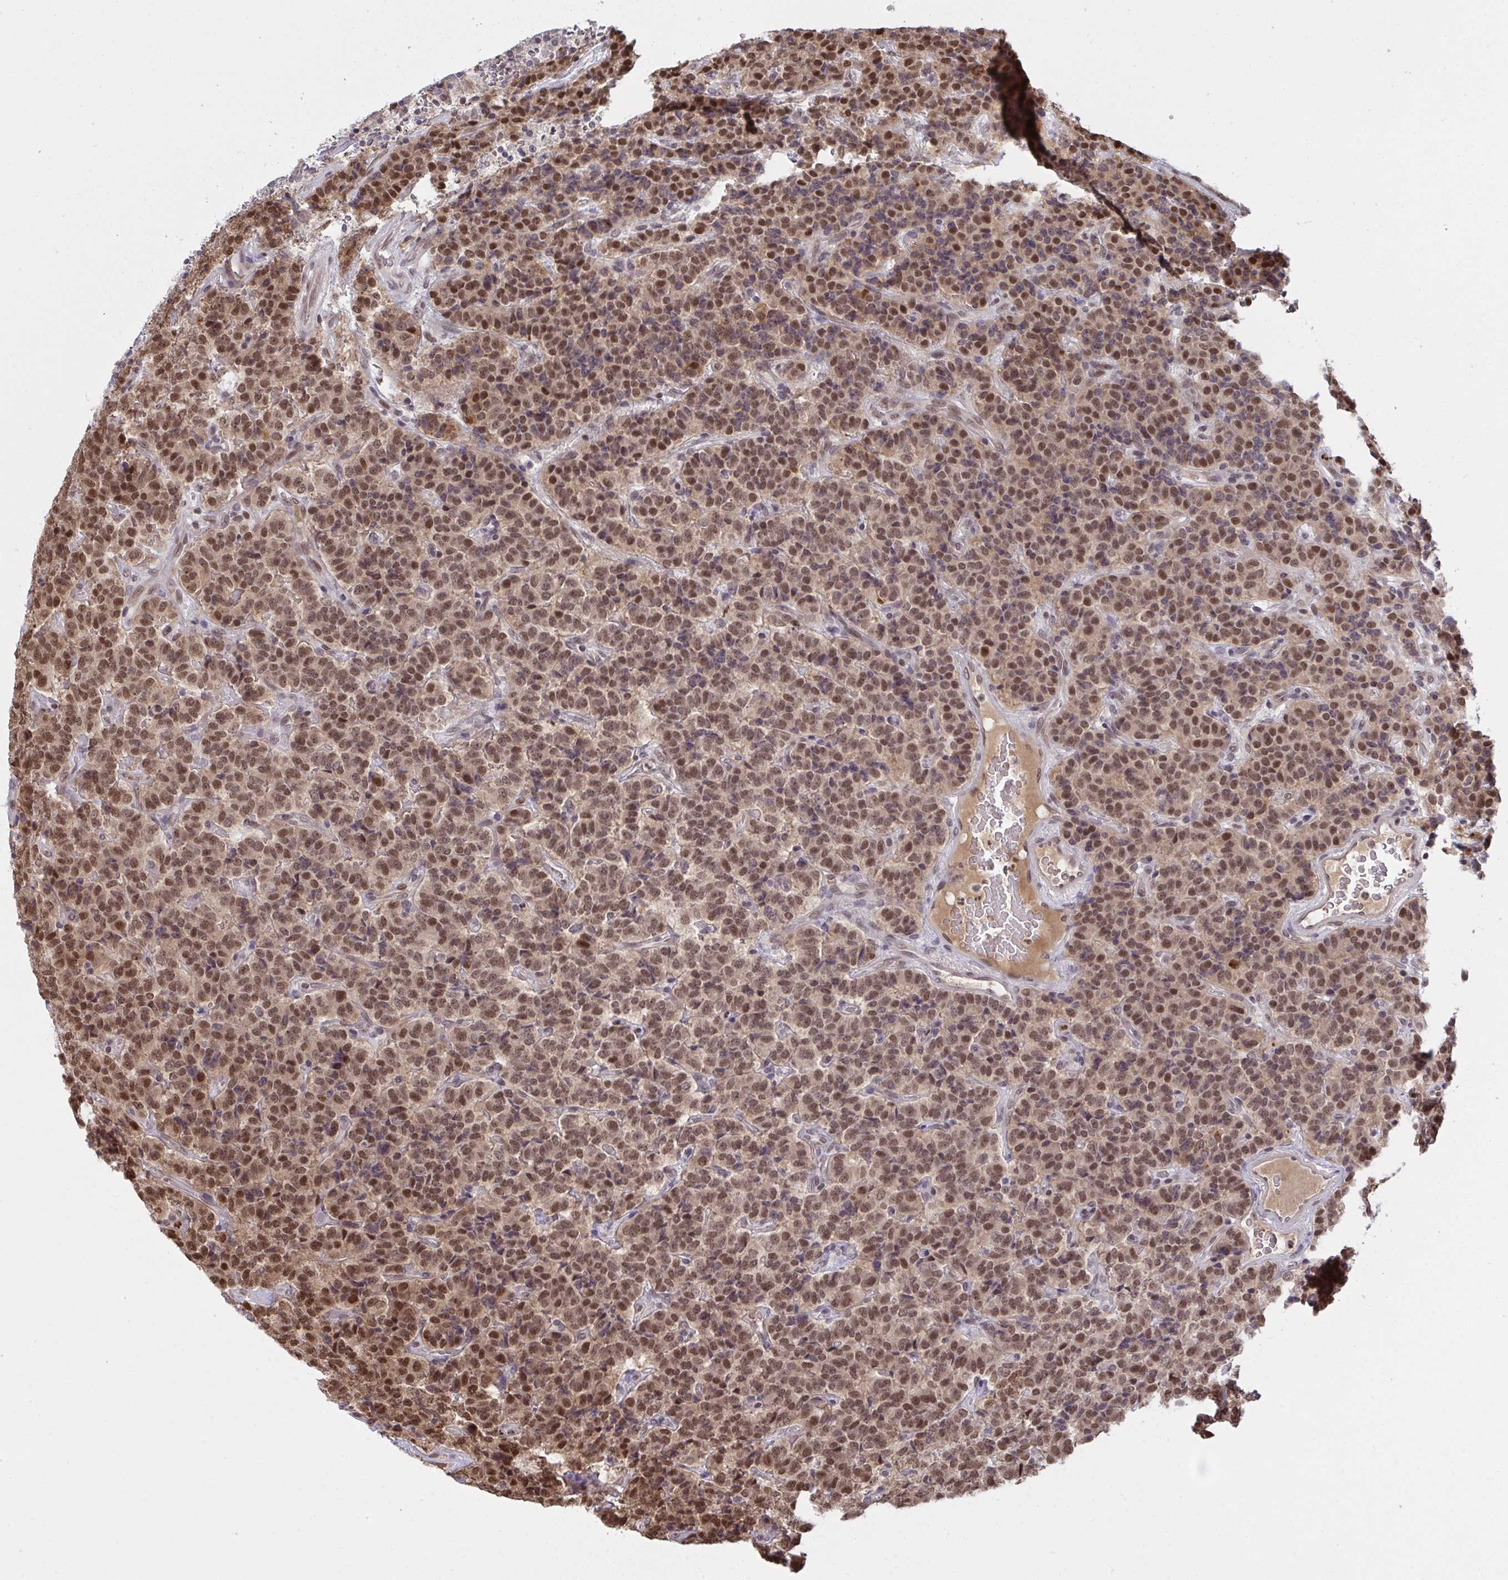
{"staining": {"intensity": "moderate", "quantity": ">75%", "location": "nuclear"}, "tissue": "carcinoid", "cell_type": "Tumor cells", "image_type": "cancer", "snomed": [{"axis": "morphology", "description": "Carcinoid, malignant, NOS"}, {"axis": "topography", "description": "Pancreas"}], "caption": "There is medium levels of moderate nuclear positivity in tumor cells of carcinoid (malignant), as demonstrated by immunohistochemical staining (brown color).", "gene": "UXT", "patient": {"sex": "male", "age": 36}}